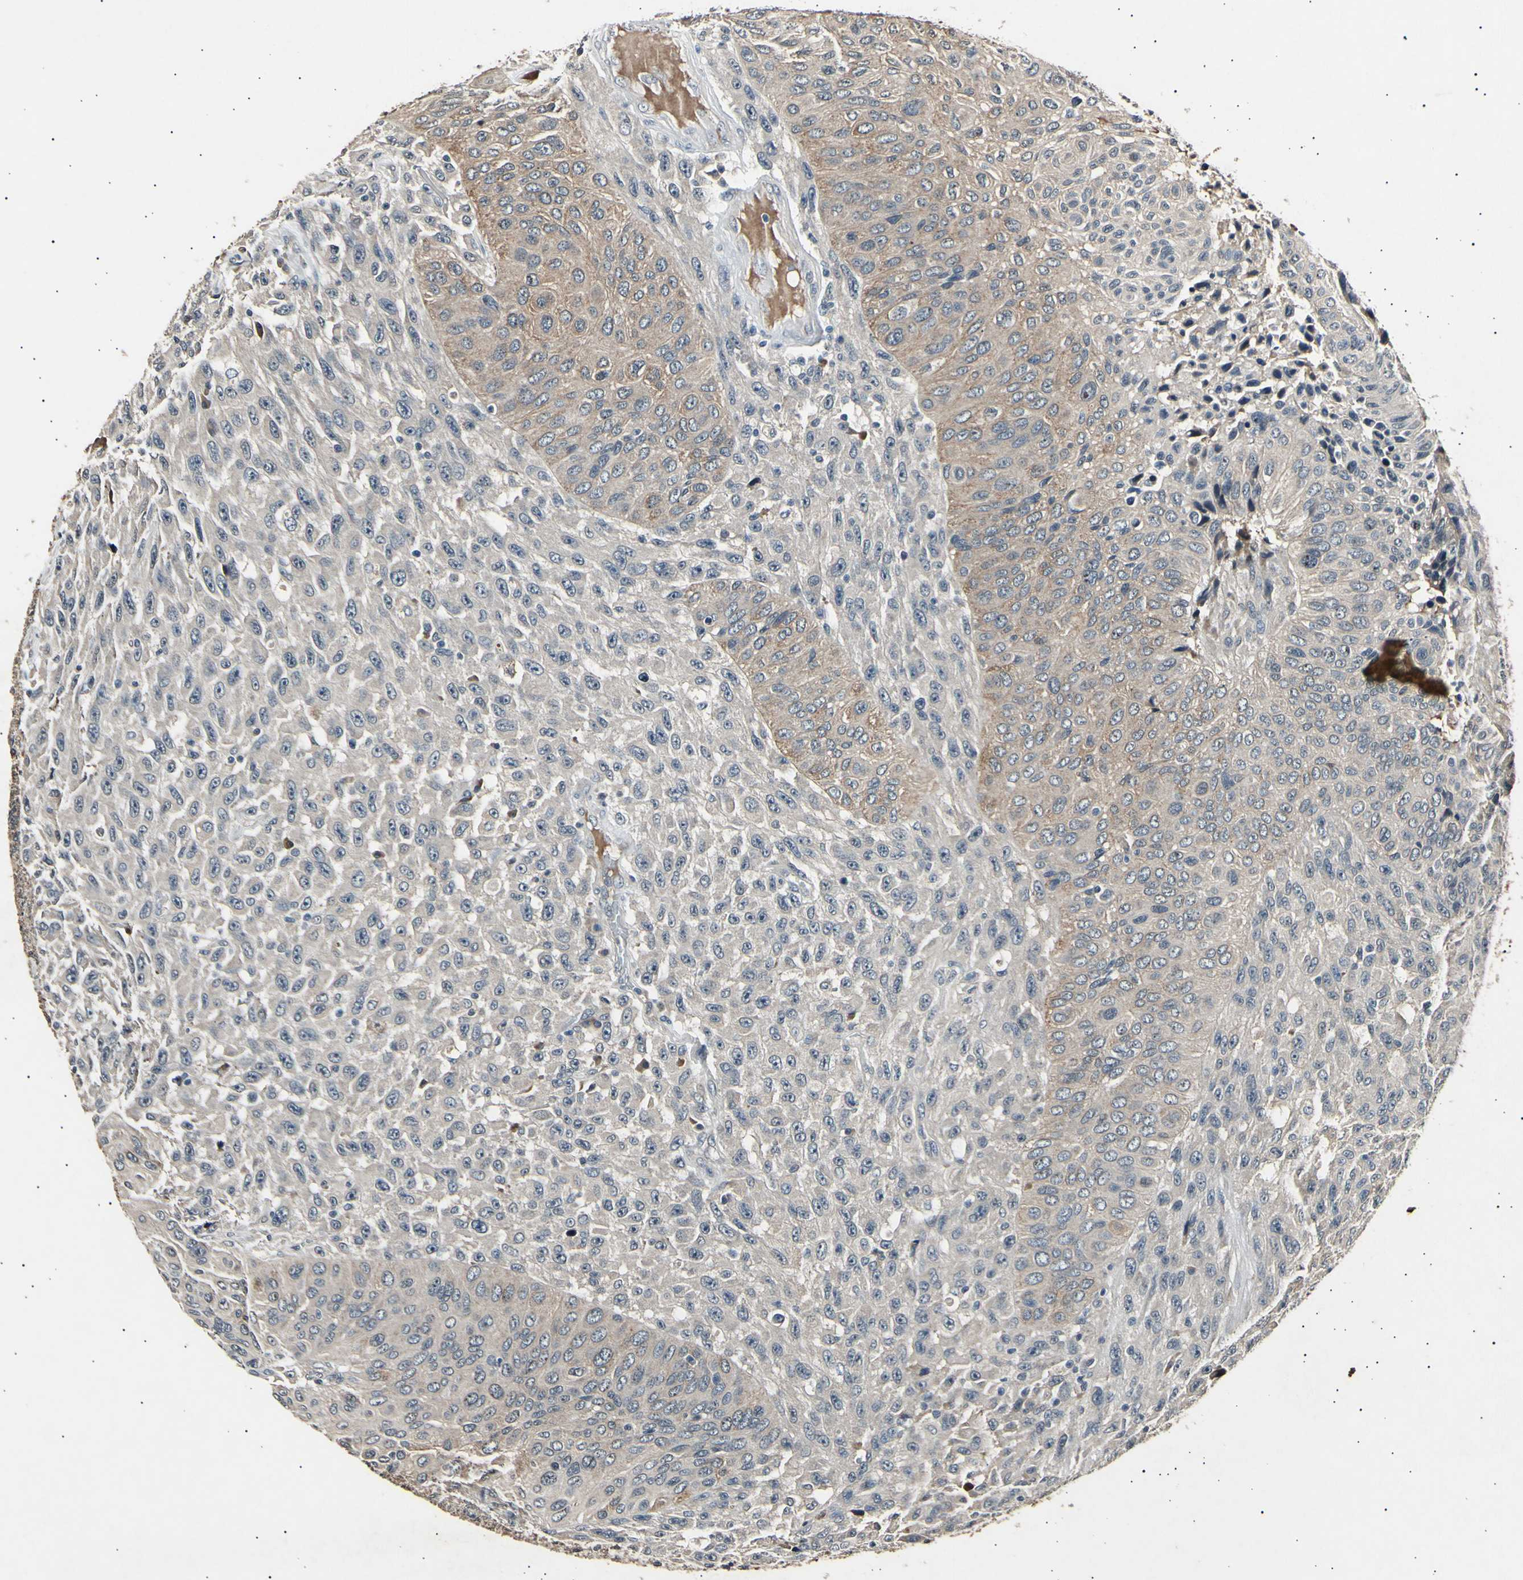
{"staining": {"intensity": "weak", "quantity": "25%-75%", "location": "cytoplasmic/membranous"}, "tissue": "urothelial cancer", "cell_type": "Tumor cells", "image_type": "cancer", "snomed": [{"axis": "morphology", "description": "Urothelial carcinoma, High grade"}, {"axis": "topography", "description": "Urinary bladder"}], "caption": "DAB (3,3'-diaminobenzidine) immunohistochemical staining of high-grade urothelial carcinoma demonstrates weak cytoplasmic/membranous protein expression in approximately 25%-75% of tumor cells.", "gene": "ADCY3", "patient": {"sex": "male", "age": 66}}